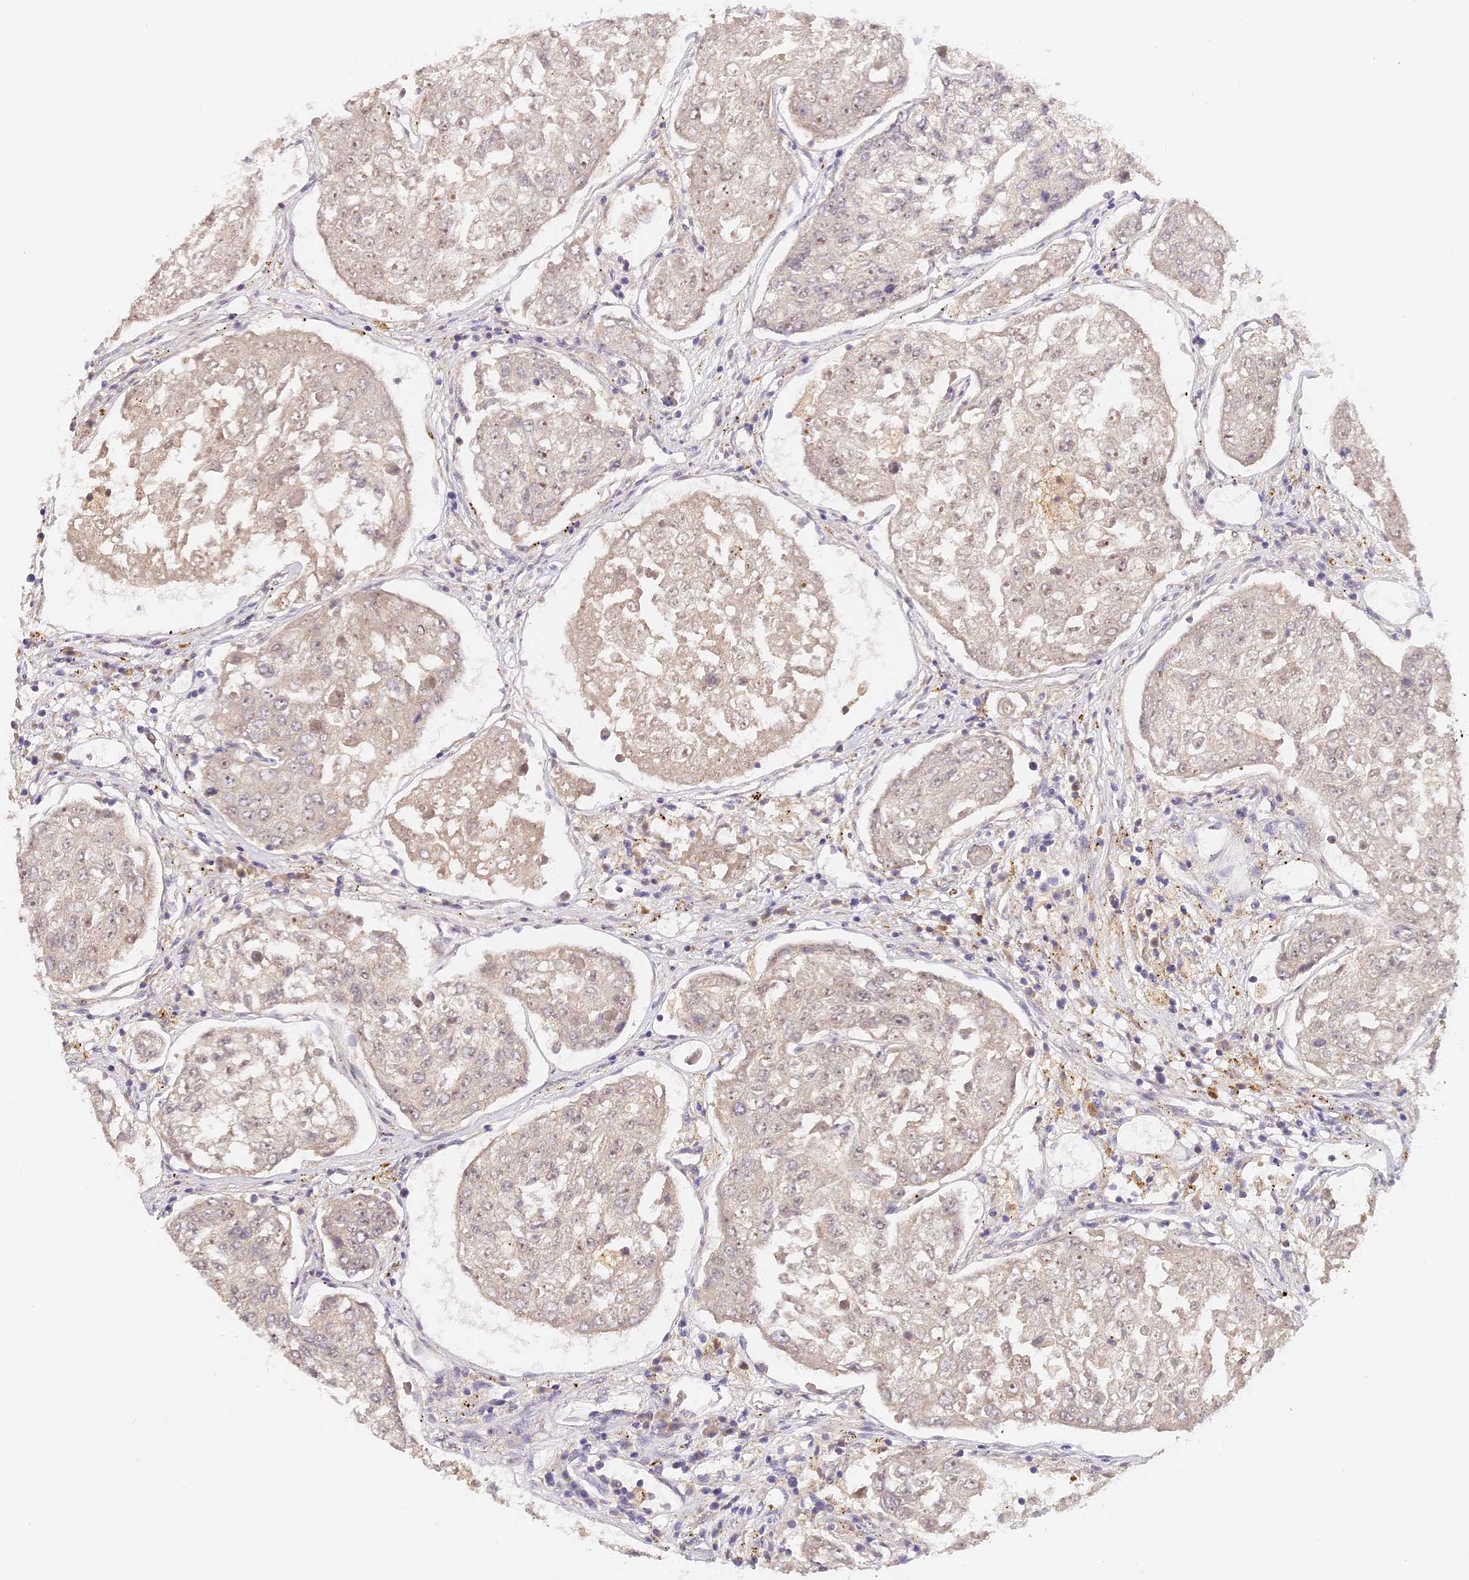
{"staining": {"intensity": "weak", "quantity": "<25%", "location": "cytoplasmic/membranous"}, "tissue": "urothelial cancer", "cell_type": "Tumor cells", "image_type": "cancer", "snomed": [{"axis": "morphology", "description": "Urothelial carcinoma, High grade"}, {"axis": "topography", "description": "Lymph node"}, {"axis": "topography", "description": "Urinary bladder"}], "caption": "Immunohistochemical staining of human urothelial carcinoma (high-grade) demonstrates no significant expression in tumor cells.", "gene": "ELL3", "patient": {"sex": "male", "age": 51}}